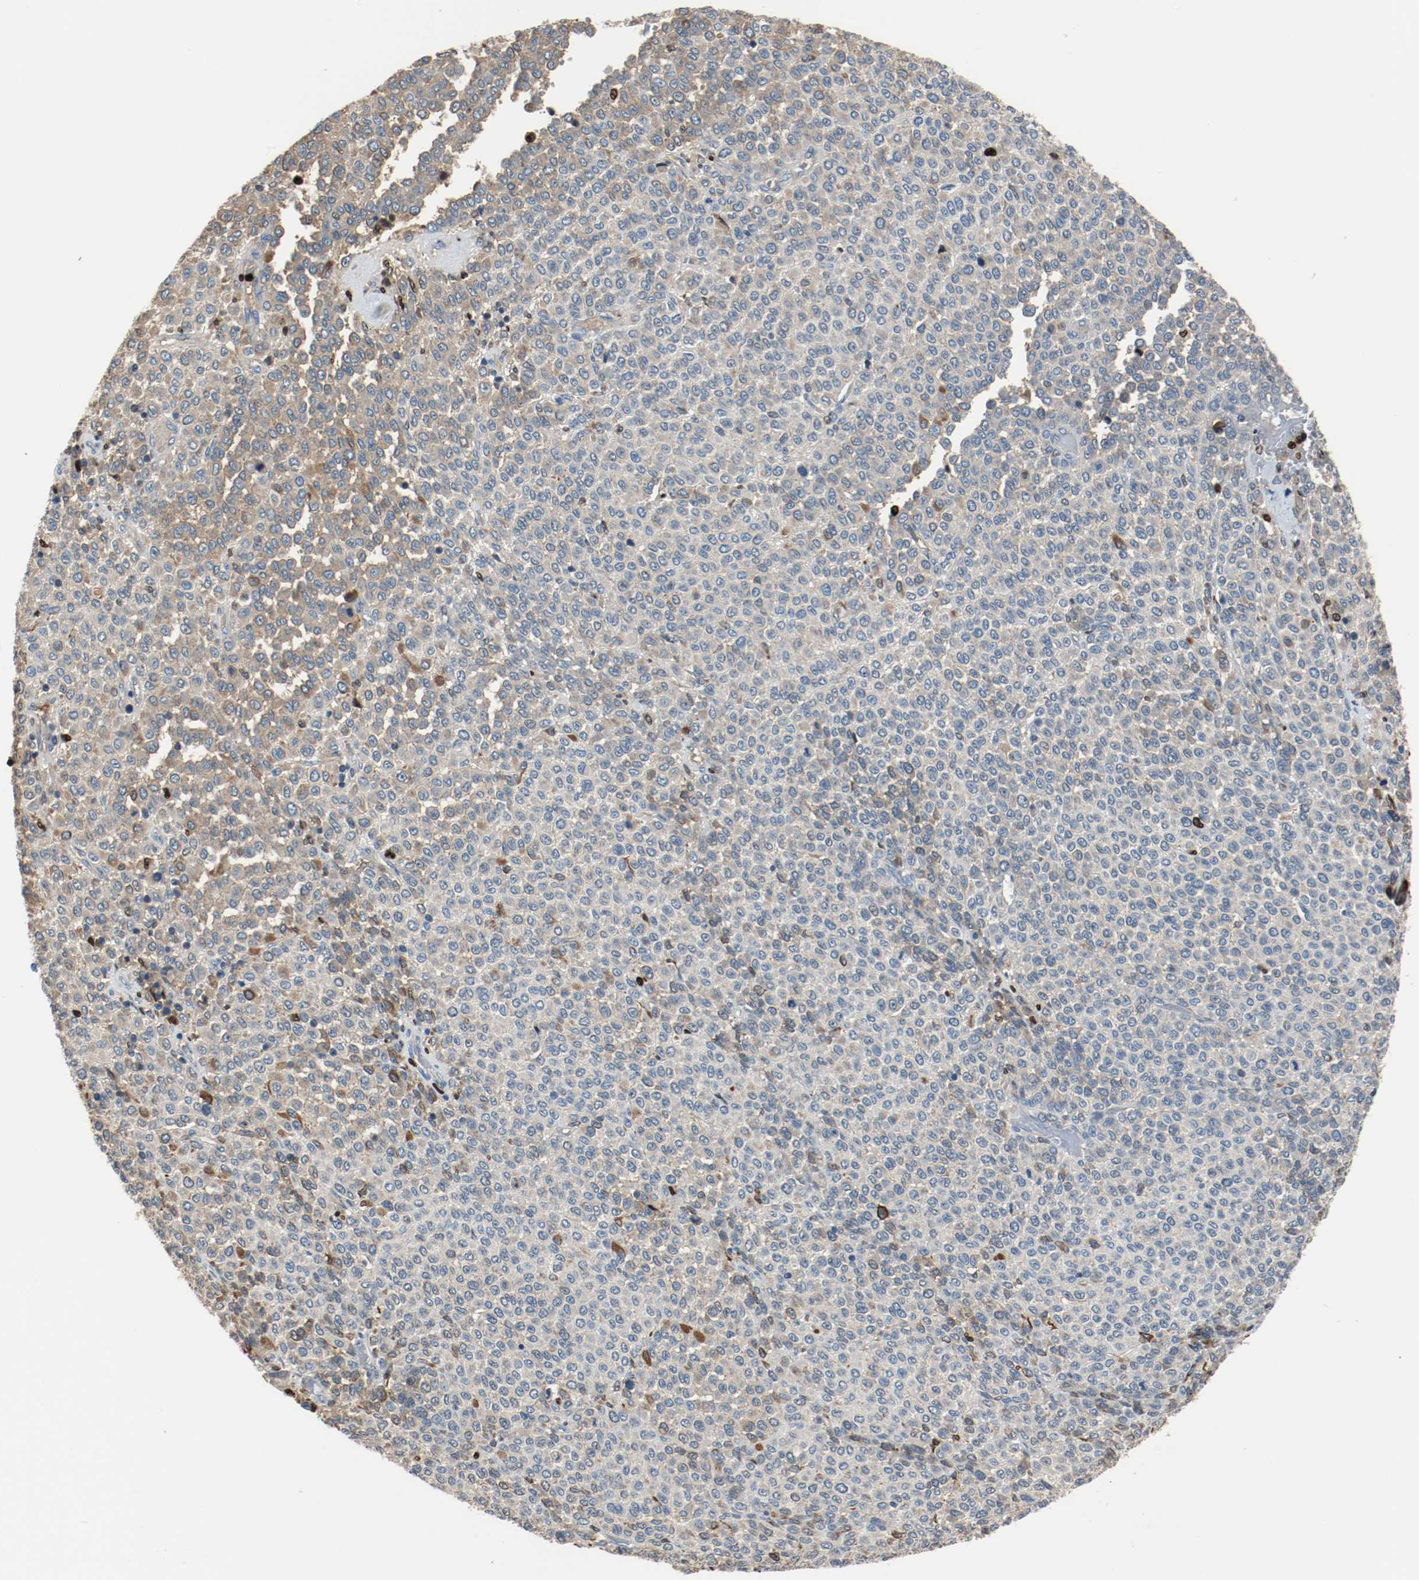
{"staining": {"intensity": "moderate", "quantity": "<25%", "location": "cytoplasmic/membranous"}, "tissue": "melanoma", "cell_type": "Tumor cells", "image_type": "cancer", "snomed": [{"axis": "morphology", "description": "Malignant melanoma, Metastatic site"}, {"axis": "topography", "description": "Pancreas"}], "caption": "This photomicrograph reveals melanoma stained with immunohistochemistry to label a protein in brown. The cytoplasmic/membranous of tumor cells show moderate positivity for the protein. Nuclei are counter-stained blue.", "gene": "BLK", "patient": {"sex": "female", "age": 30}}